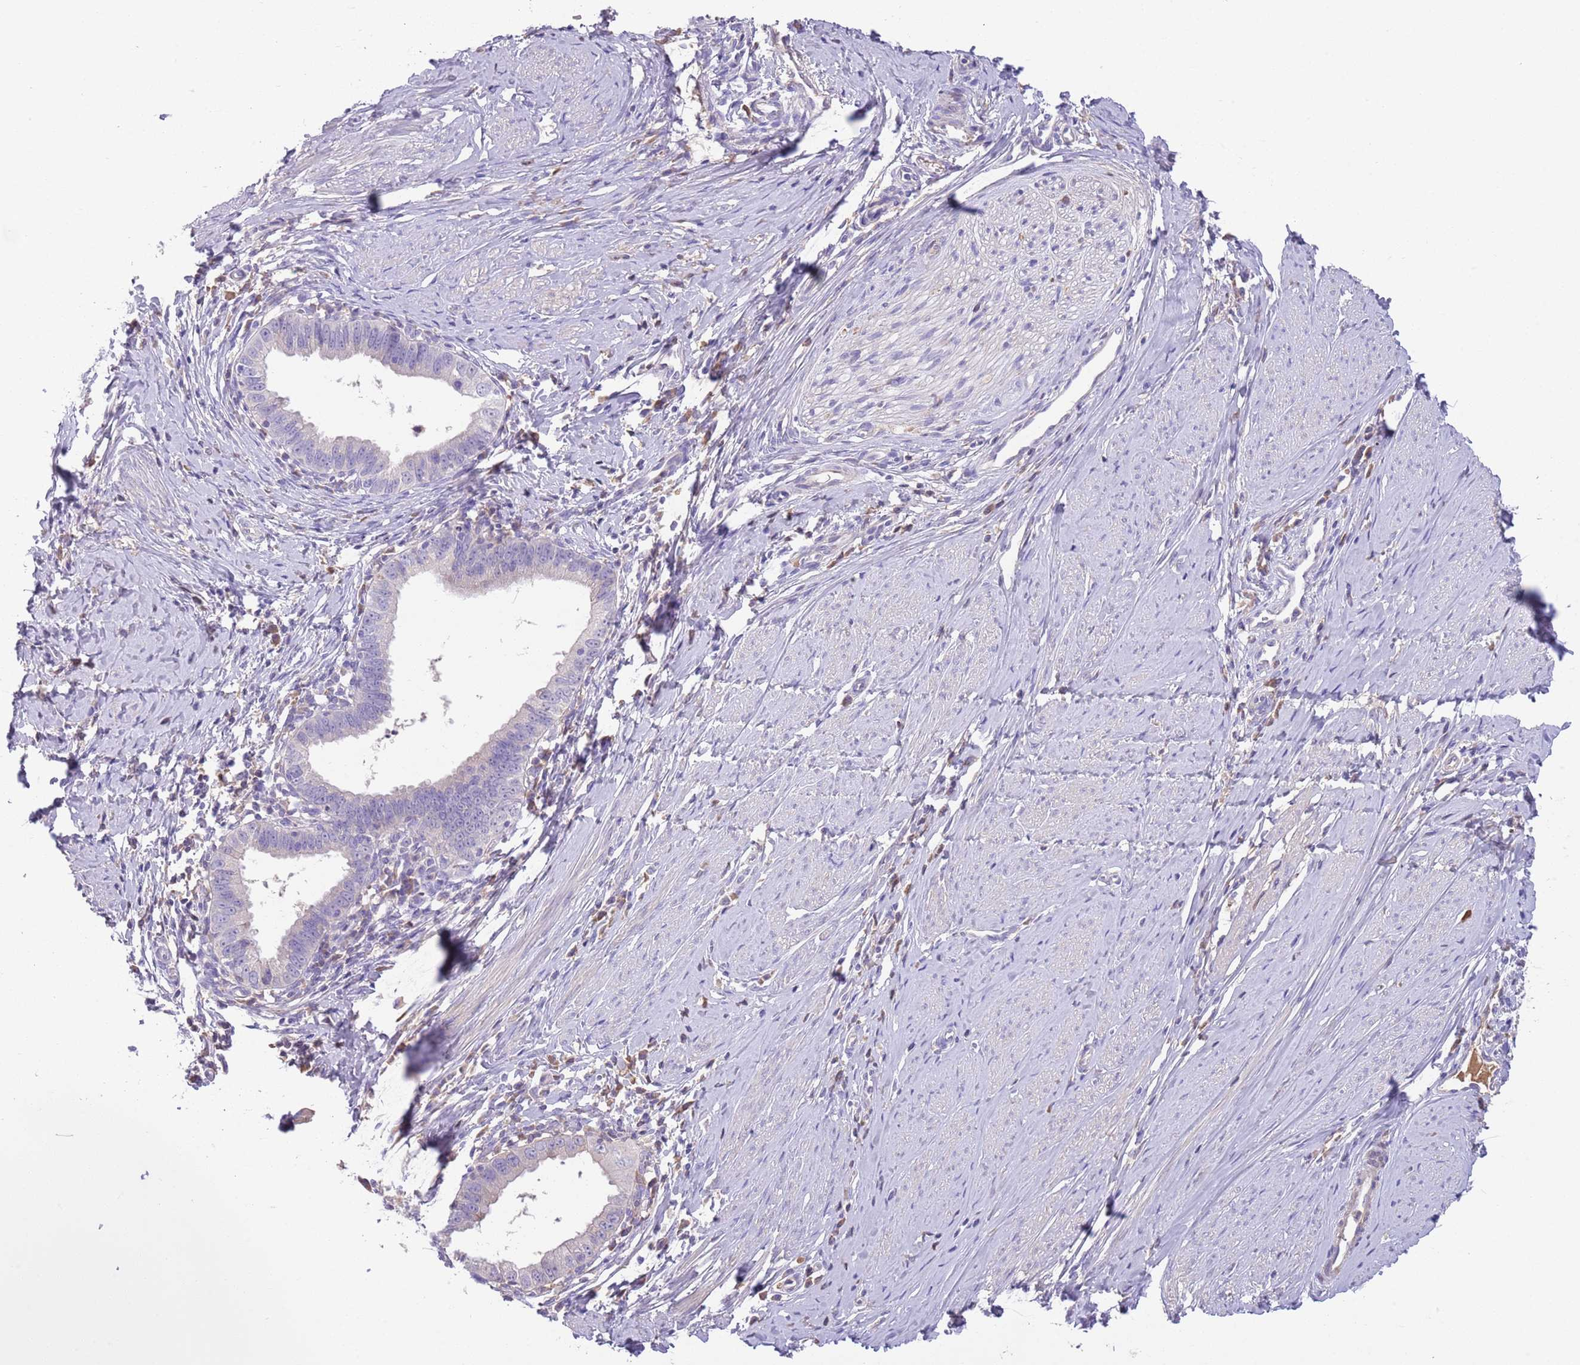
{"staining": {"intensity": "negative", "quantity": "none", "location": "none"}, "tissue": "cervical cancer", "cell_type": "Tumor cells", "image_type": "cancer", "snomed": [{"axis": "morphology", "description": "Adenocarcinoma, NOS"}, {"axis": "topography", "description": "Cervix"}], "caption": "Cervical cancer stained for a protein using immunohistochemistry displays no positivity tumor cells.", "gene": "IGFL4", "patient": {"sex": "female", "age": 36}}